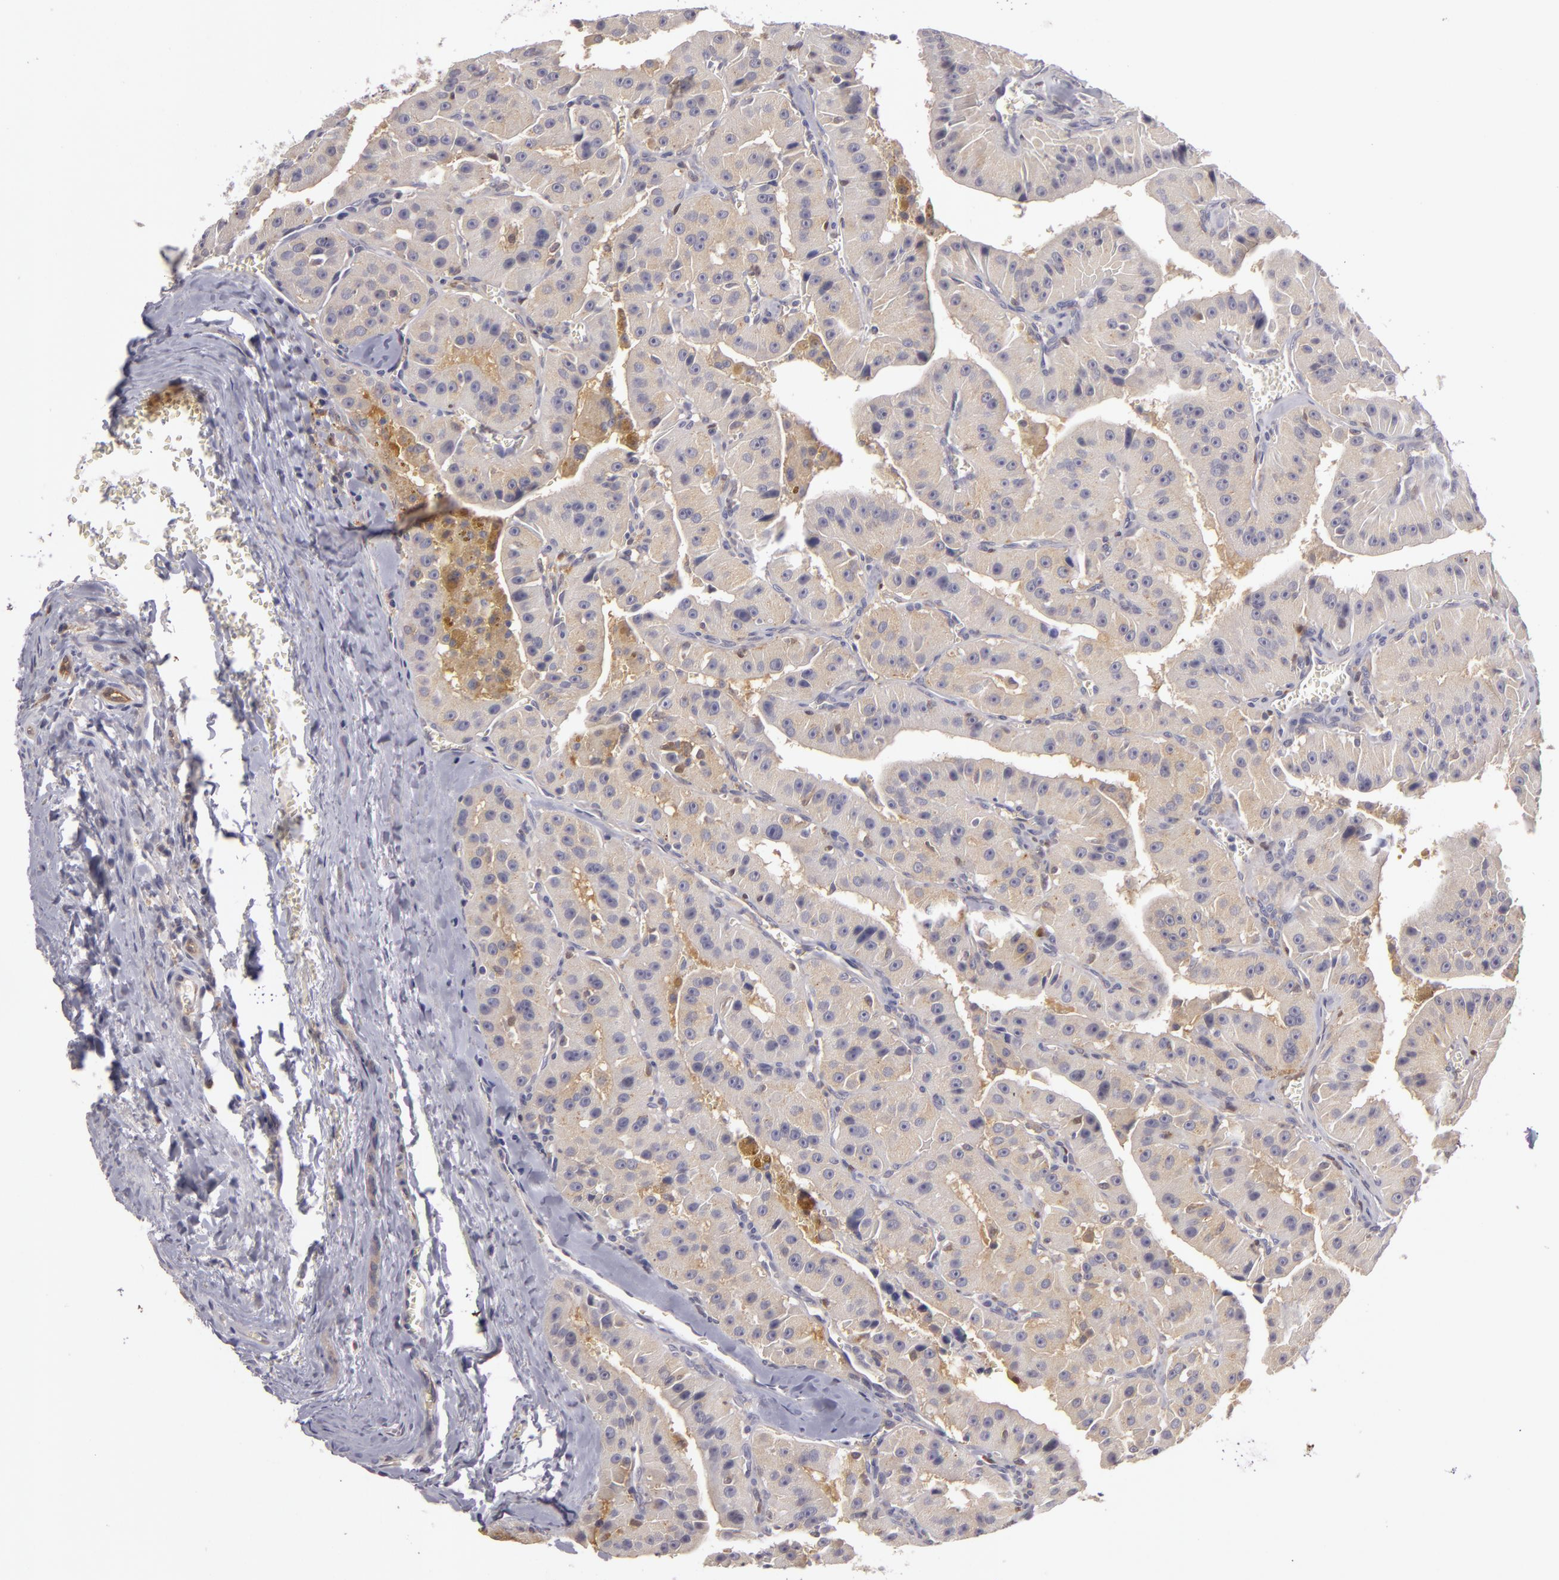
{"staining": {"intensity": "weak", "quantity": ">75%", "location": "cytoplasmic/membranous"}, "tissue": "thyroid cancer", "cell_type": "Tumor cells", "image_type": "cancer", "snomed": [{"axis": "morphology", "description": "Carcinoma, NOS"}, {"axis": "topography", "description": "Thyroid gland"}], "caption": "Human thyroid carcinoma stained for a protein (brown) shows weak cytoplasmic/membranous positive expression in approximately >75% of tumor cells.", "gene": "ZNF229", "patient": {"sex": "male", "age": 76}}